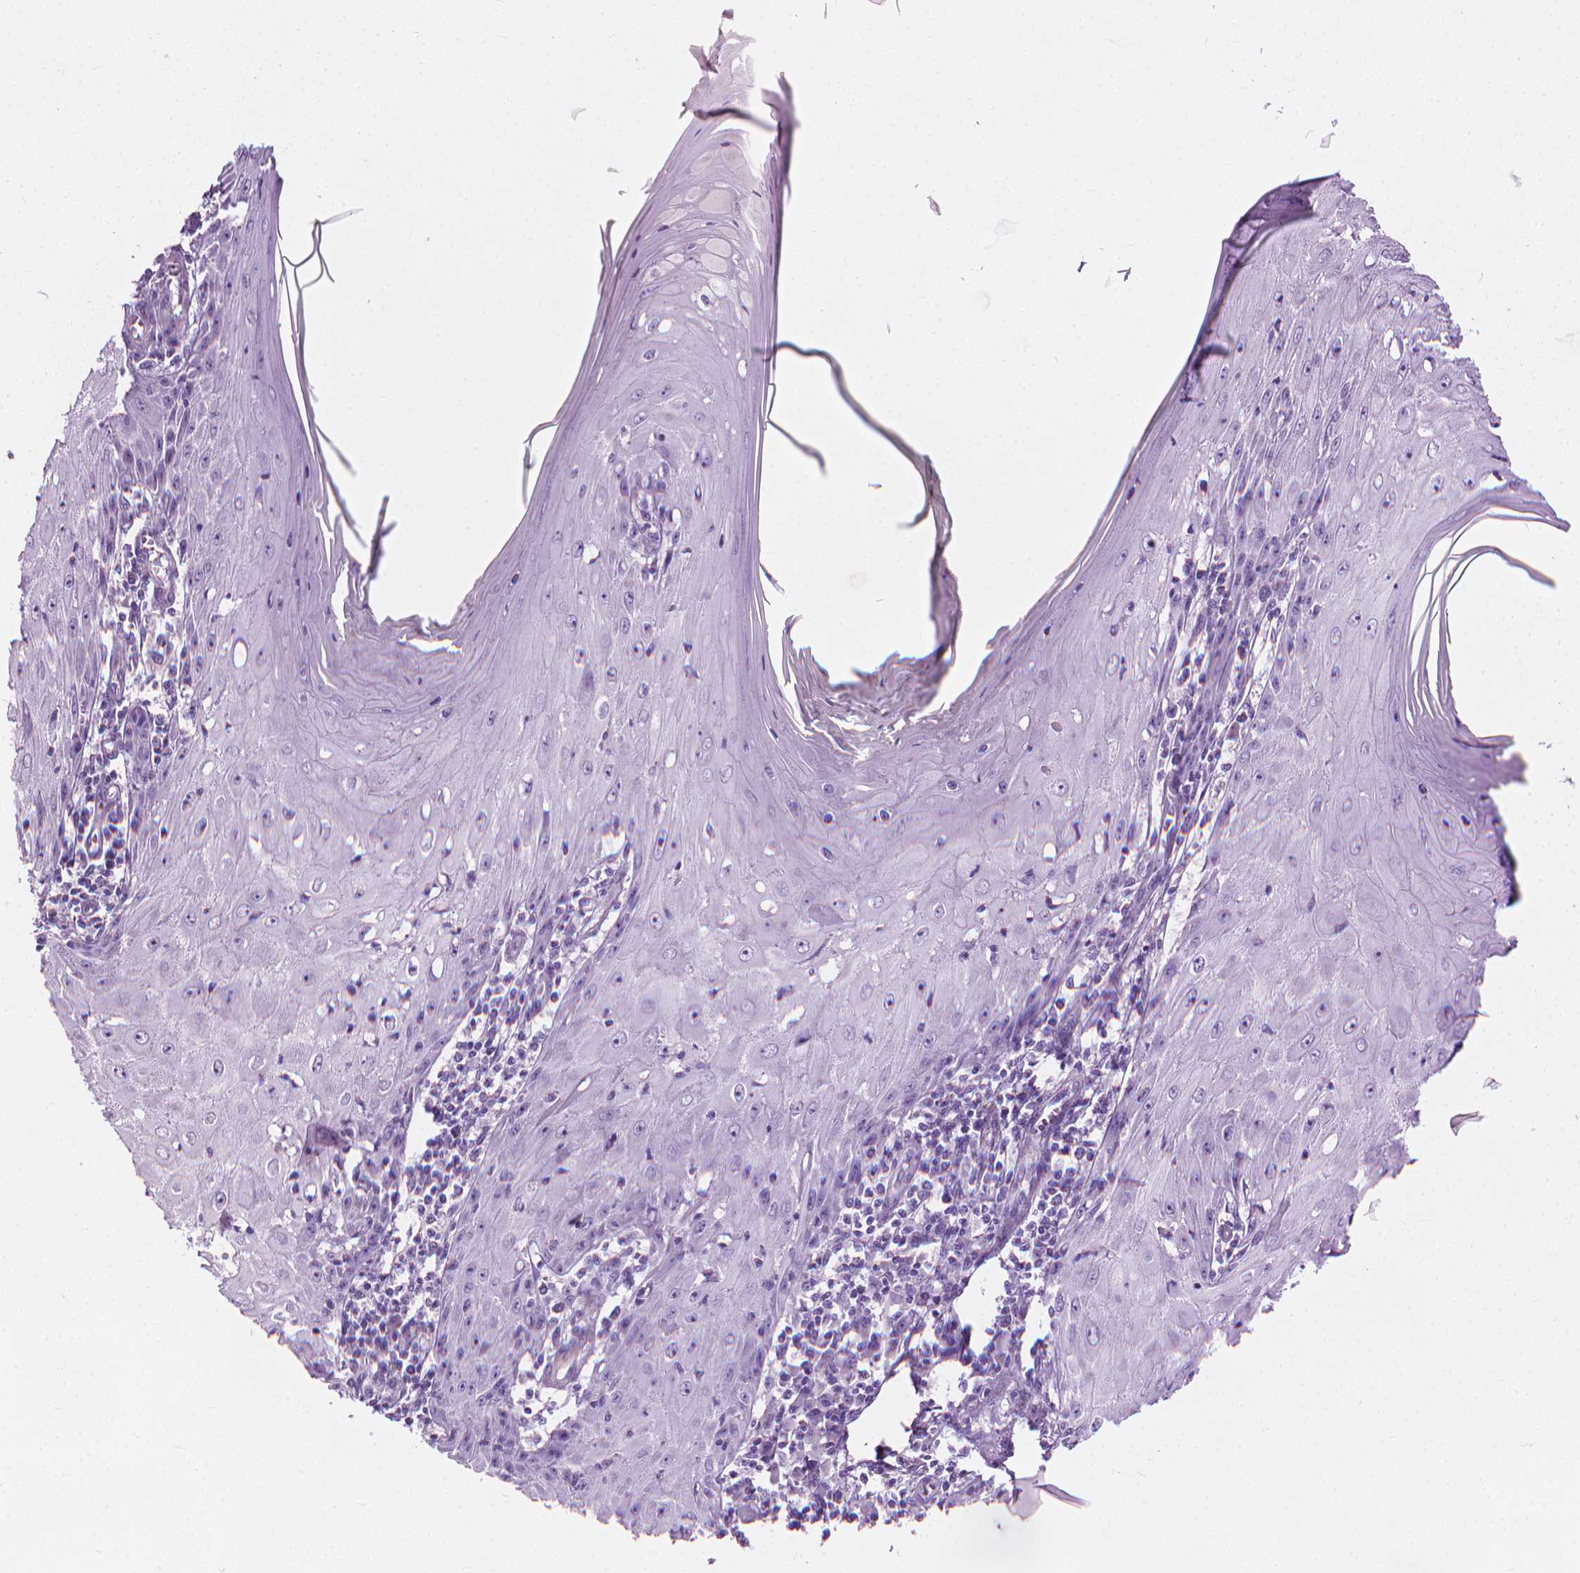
{"staining": {"intensity": "negative", "quantity": "none", "location": "none"}, "tissue": "skin cancer", "cell_type": "Tumor cells", "image_type": "cancer", "snomed": [{"axis": "morphology", "description": "Squamous cell carcinoma, NOS"}, {"axis": "topography", "description": "Skin"}], "caption": "Immunohistochemical staining of skin cancer (squamous cell carcinoma) displays no significant staining in tumor cells.", "gene": "KRT73", "patient": {"sex": "female", "age": 73}}